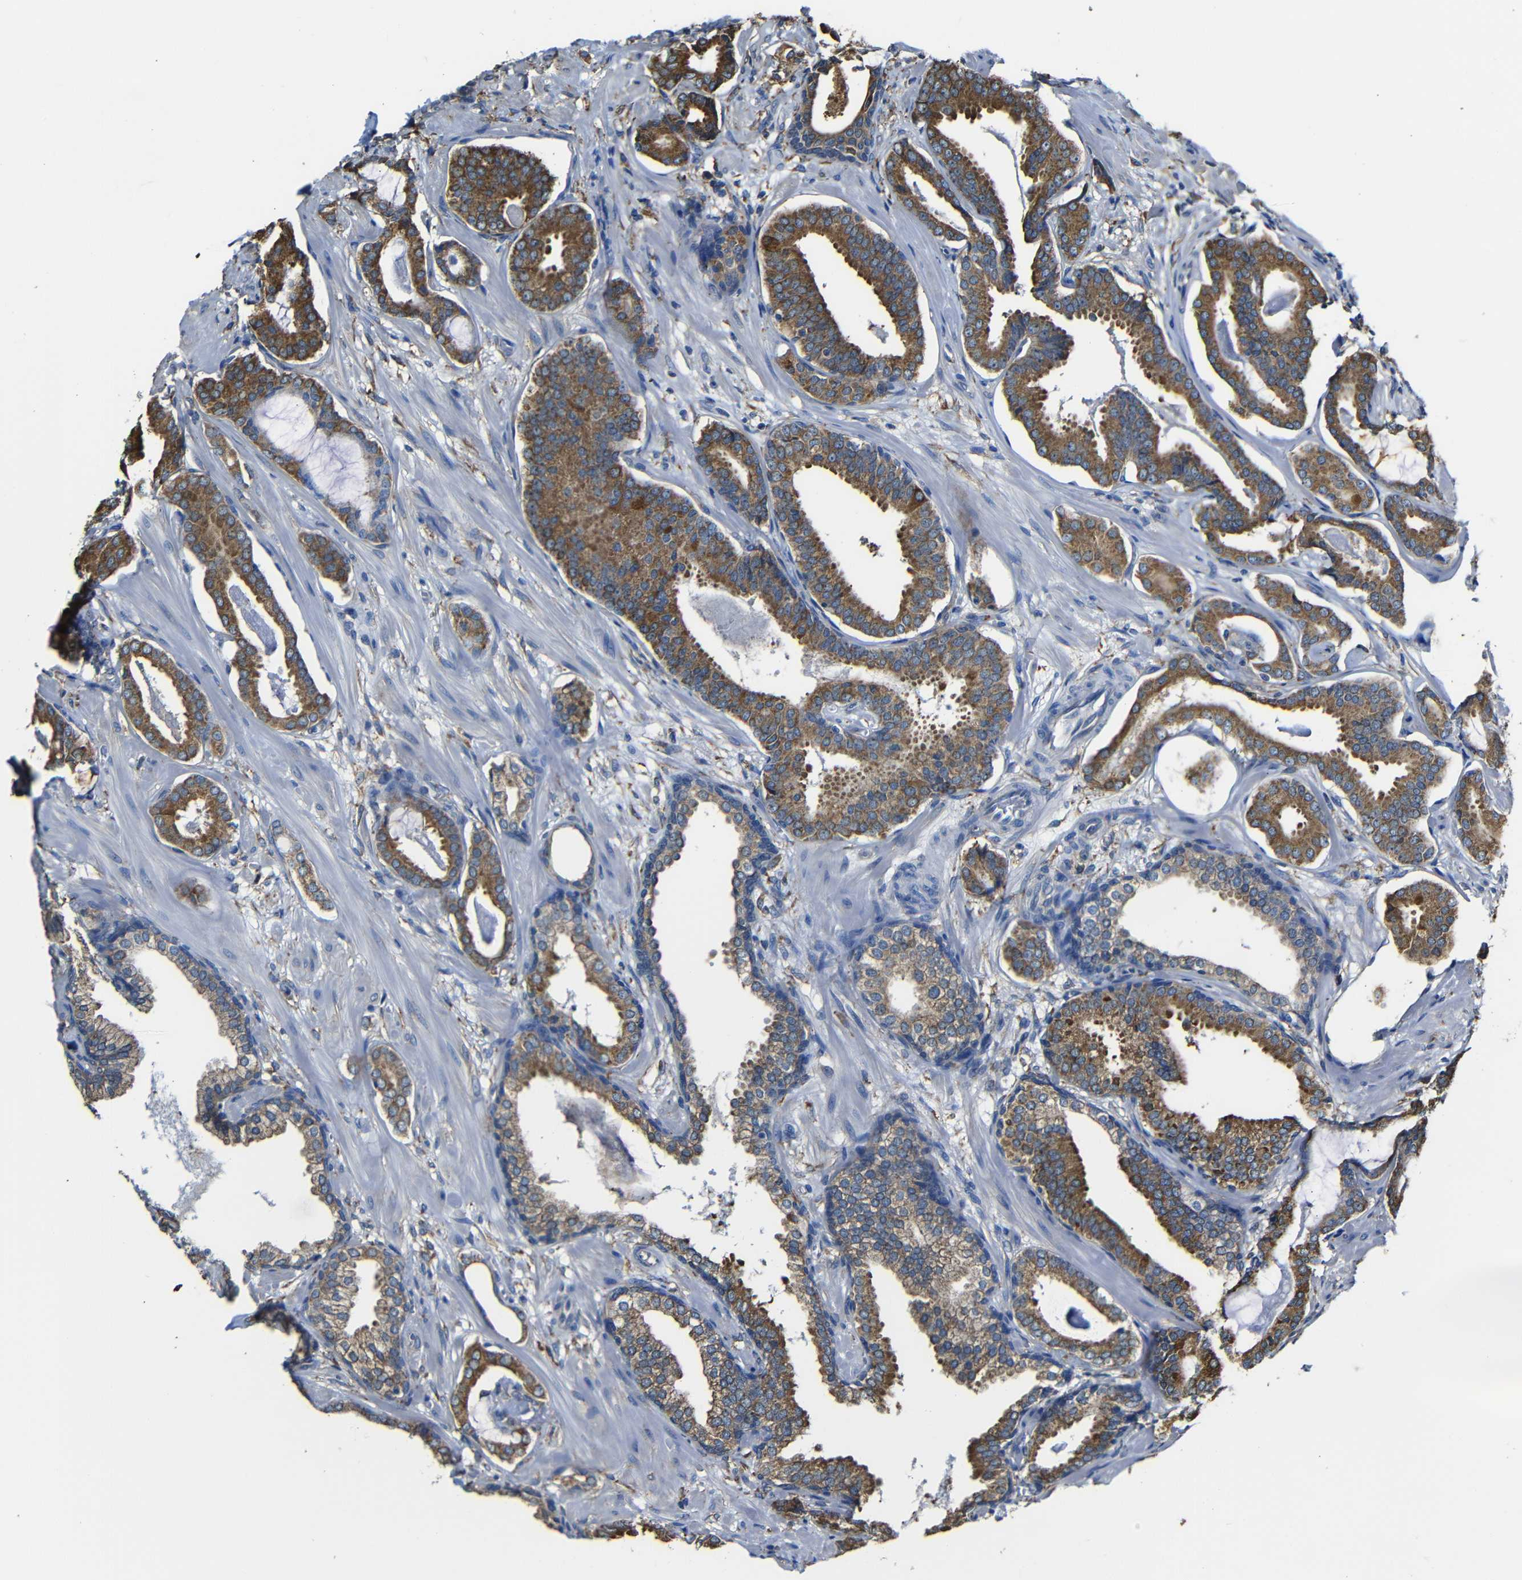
{"staining": {"intensity": "moderate", "quantity": ">75%", "location": "cytoplasmic/membranous"}, "tissue": "prostate cancer", "cell_type": "Tumor cells", "image_type": "cancer", "snomed": [{"axis": "morphology", "description": "Adenocarcinoma, Low grade"}, {"axis": "topography", "description": "Prostate"}], "caption": "Immunohistochemistry photomicrograph of neoplastic tissue: low-grade adenocarcinoma (prostate) stained using immunohistochemistry (IHC) shows medium levels of moderate protein expression localized specifically in the cytoplasmic/membranous of tumor cells, appearing as a cytoplasmic/membranous brown color.", "gene": "PPIB", "patient": {"sex": "male", "age": 53}}